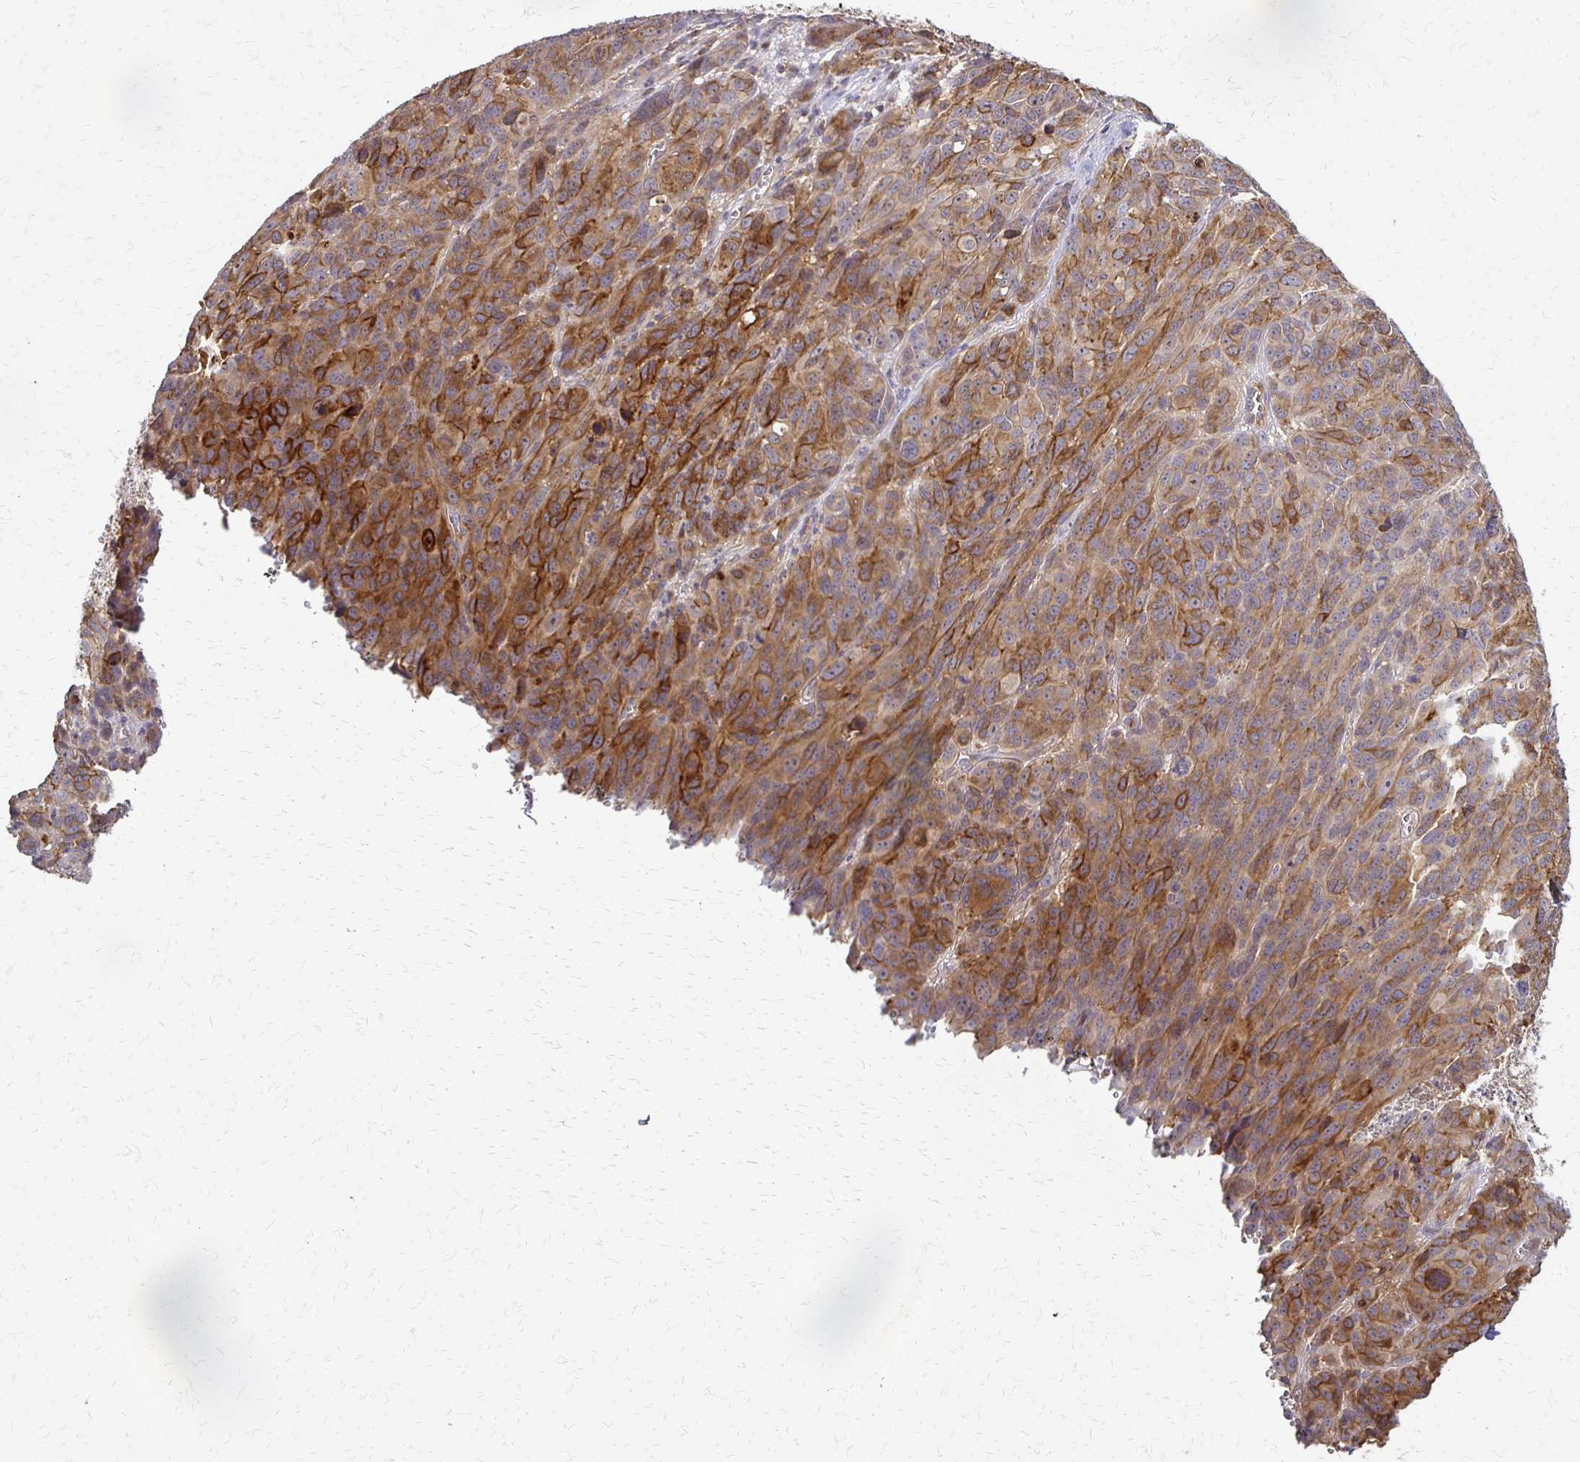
{"staining": {"intensity": "moderate", "quantity": ">75%", "location": "cytoplasmic/membranous"}, "tissue": "melanoma", "cell_type": "Tumor cells", "image_type": "cancer", "snomed": [{"axis": "morphology", "description": "Malignant melanoma, NOS"}, {"axis": "topography", "description": "Skin"}], "caption": "This is an image of immunohistochemistry staining of melanoma, which shows moderate staining in the cytoplasmic/membranous of tumor cells.", "gene": "SLC9A9", "patient": {"sex": "male", "age": 51}}